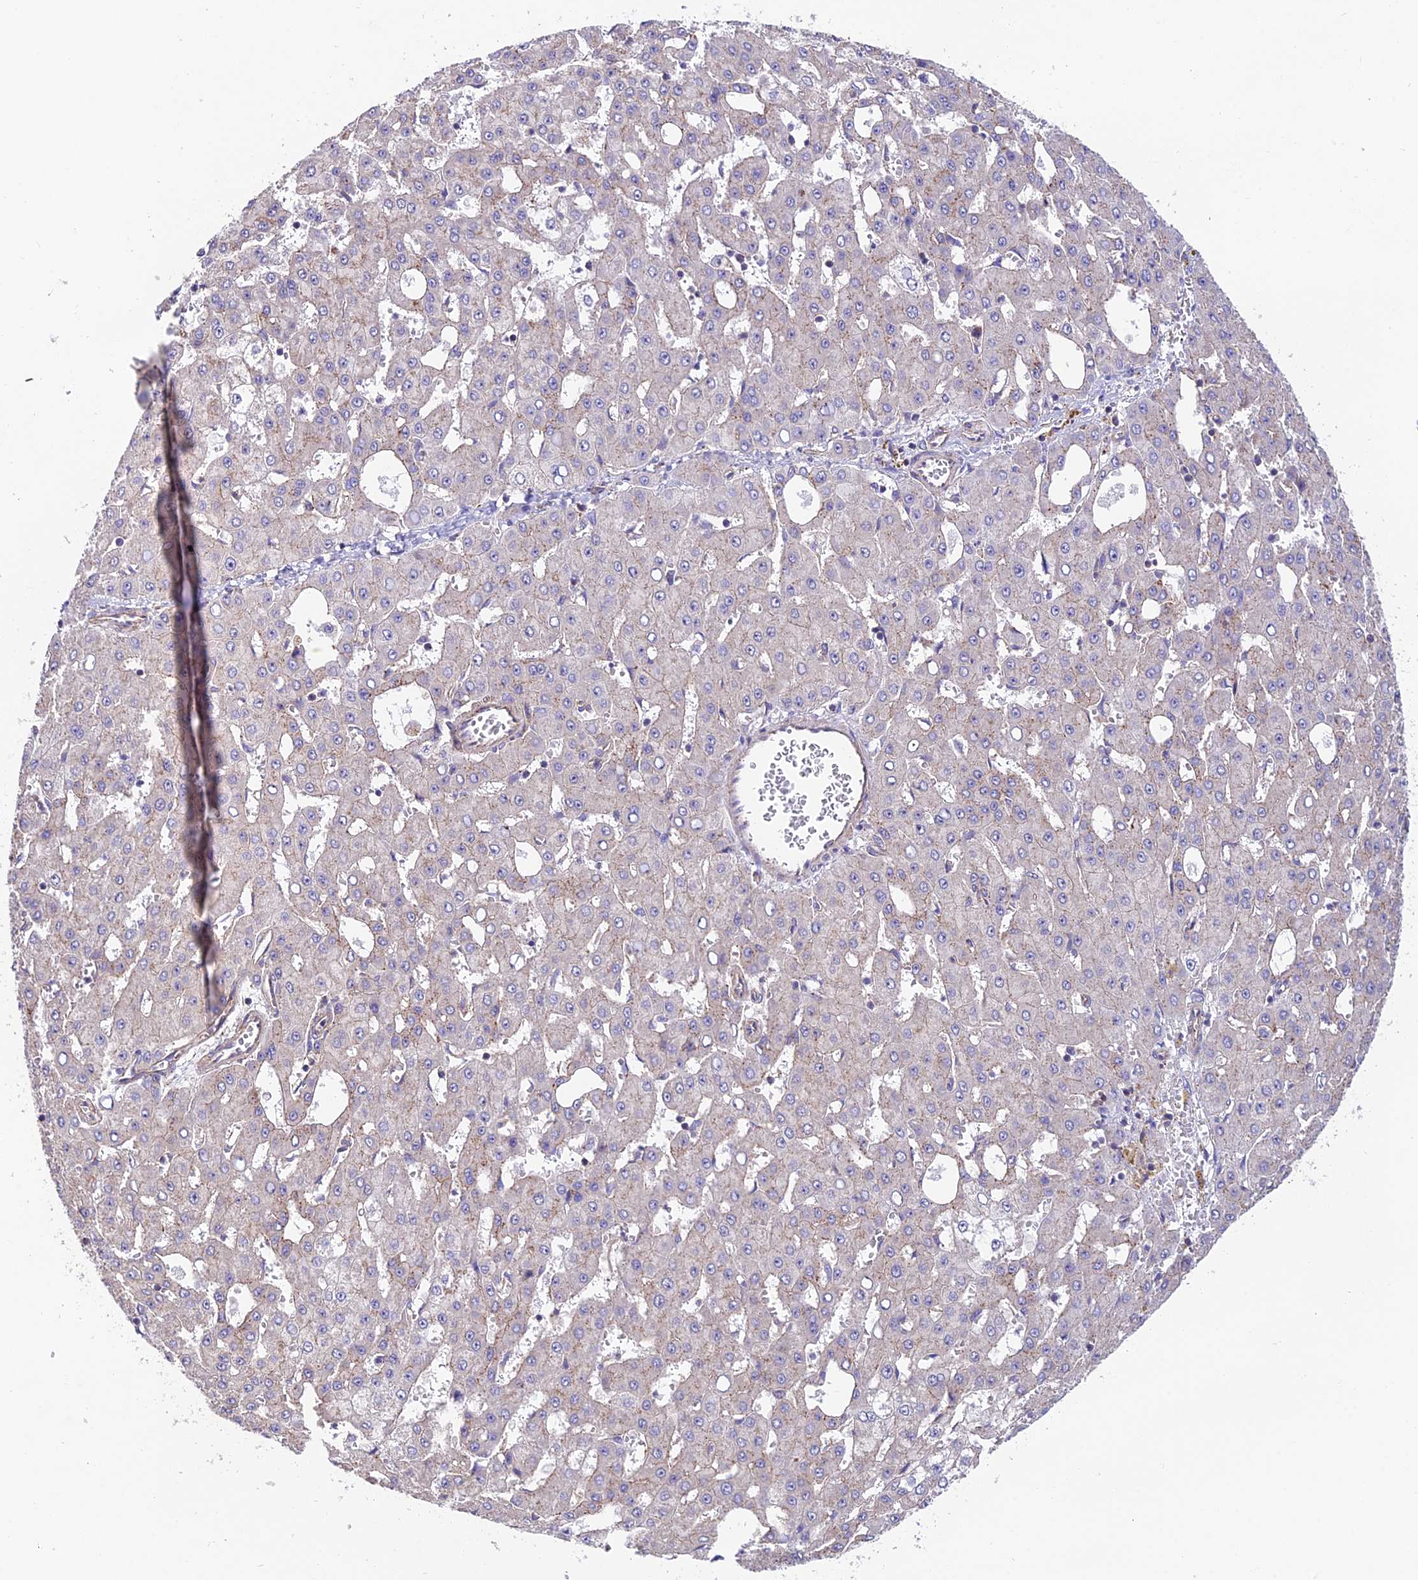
{"staining": {"intensity": "weak", "quantity": "25%-75%", "location": "cytoplasmic/membranous"}, "tissue": "liver cancer", "cell_type": "Tumor cells", "image_type": "cancer", "snomed": [{"axis": "morphology", "description": "Carcinoma, Hepatocellular, NOS"}, {"axis": "topography", "description": "Liver"}], "caption": "This is an image of IHC staining of liver cancer, which shows weak positivity in the cytoplasmic/membranous of tumor cells.", "gene": "QRFP", "patient": {"sex": "male", "age": 47}}